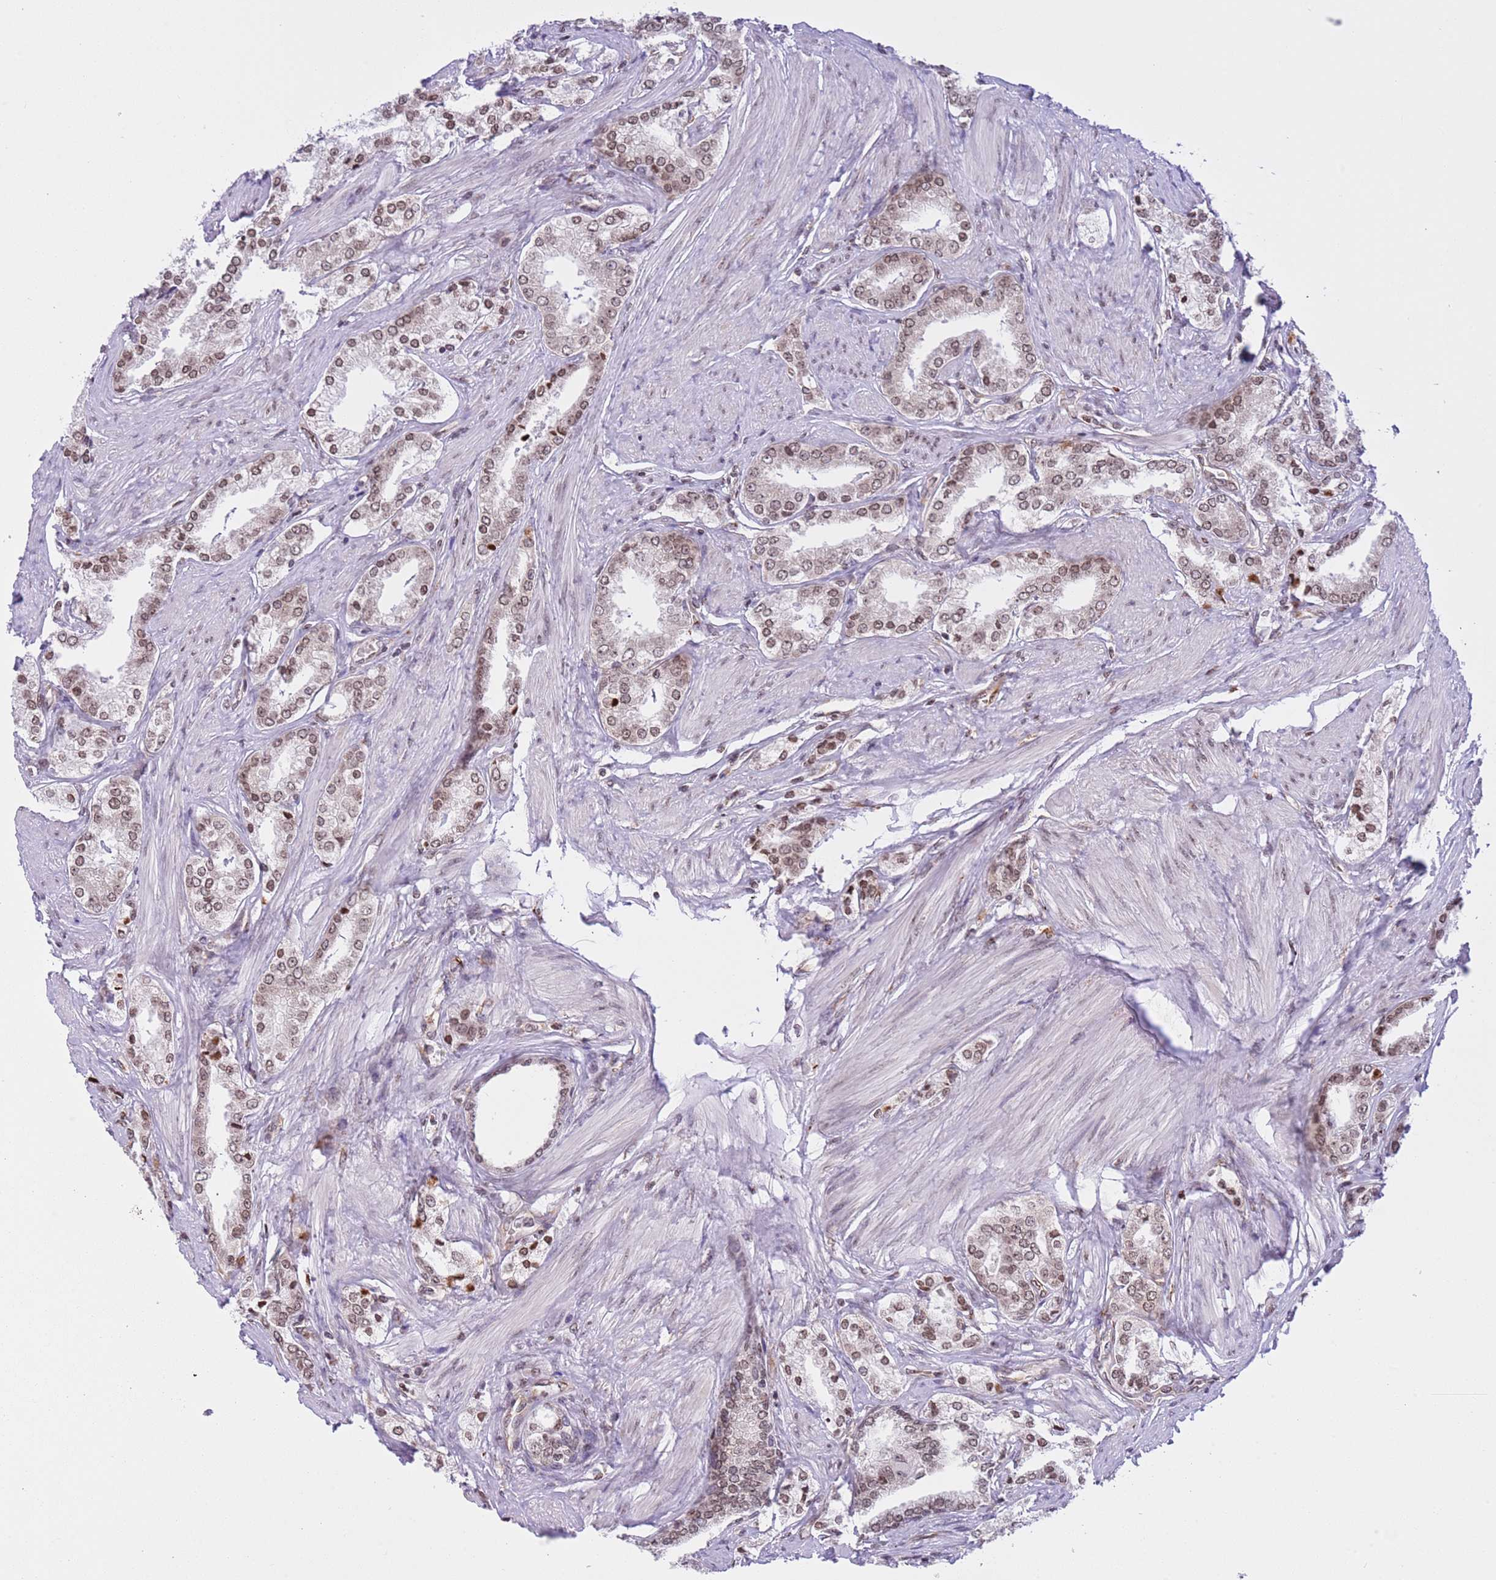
{"staining": {"intensity": "weak", "quantity": ">75%", "location": "nuclear"}, "tissue": "prostate cancer", "cell_type": "Tumor cells", "image_type": "cancer", "snomed": [{"axis": "morphology", "description": "Adenocarcinoma, High grade"}, {"axis": "topography", "description": "Prostate"}], "caption": "Tumor cells reveal low levels of weak nuclear staining in about >75% of cells in prostate high-grade adenocarcinoma.", "gene": "NRIP1", "patient": {"sex": "male", "age": 71}}